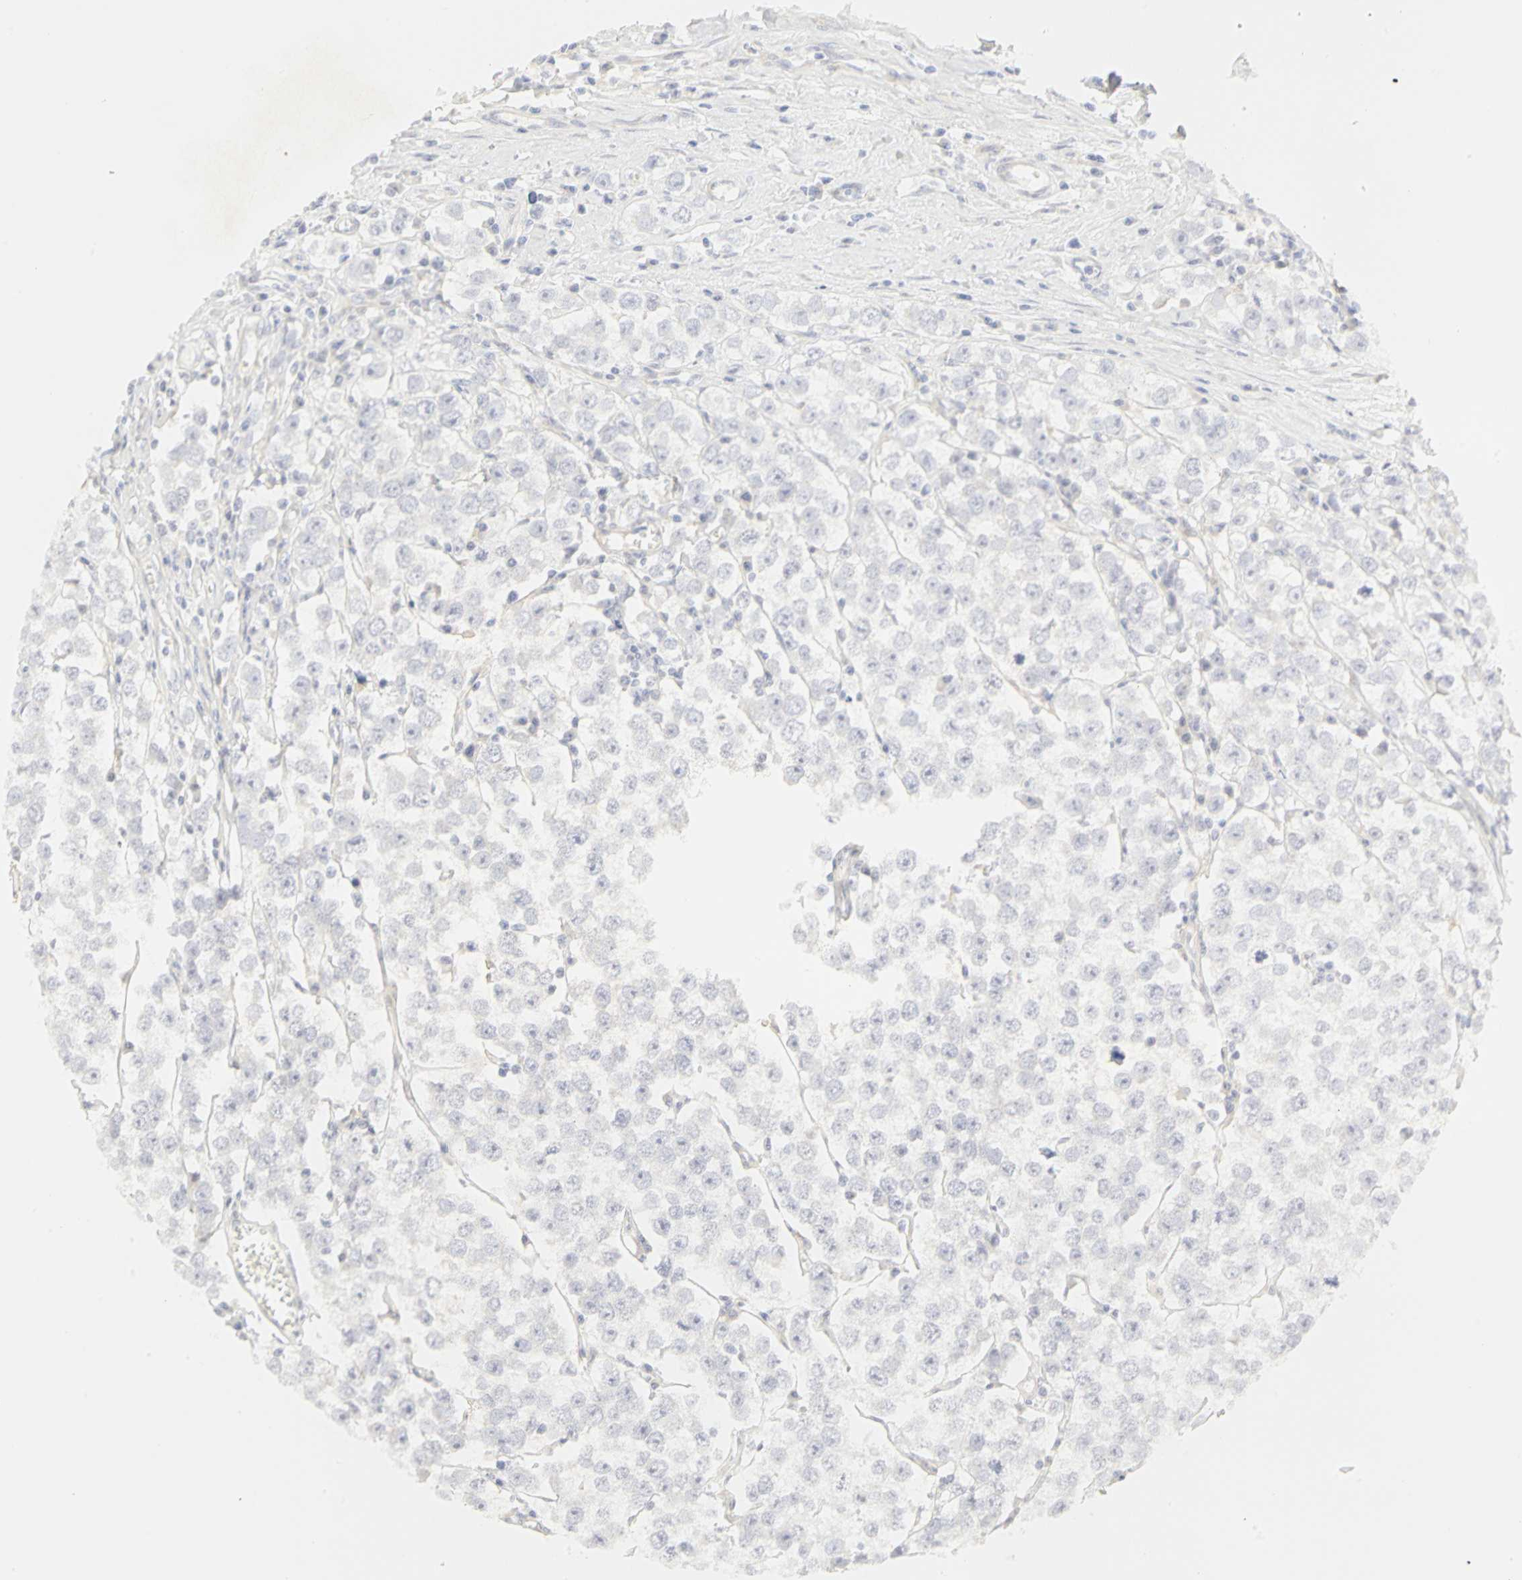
{"staining": {"intensity": "weak", "quantity": "25%-75%", "location": "cytoplasmic/membranous"}, "tissue": "testis cancer", "cell_type": "Tumor cells", "image_type": "cancer", "snomed": [{"axis": "morphology", "description": "Seminoma, NOS"}, {"axis": "morphology", "description": "Carcinoma, Embryonal, NOS"}, {"axis": "topography", "description": "Testis"}], "caption": "Immunohistochemistry (DAB) staining of seminoma (testis) exhibits weak cytoplasmic/membranous protein expression in approximately 25%-75% of tumor cells. Using DAB (brown) and hematoxylin (blue) stains, captured at high magnification using brightfield microscopy.", "gene": "GNRH2", "patient": {"sex": "male", "age": 52}}